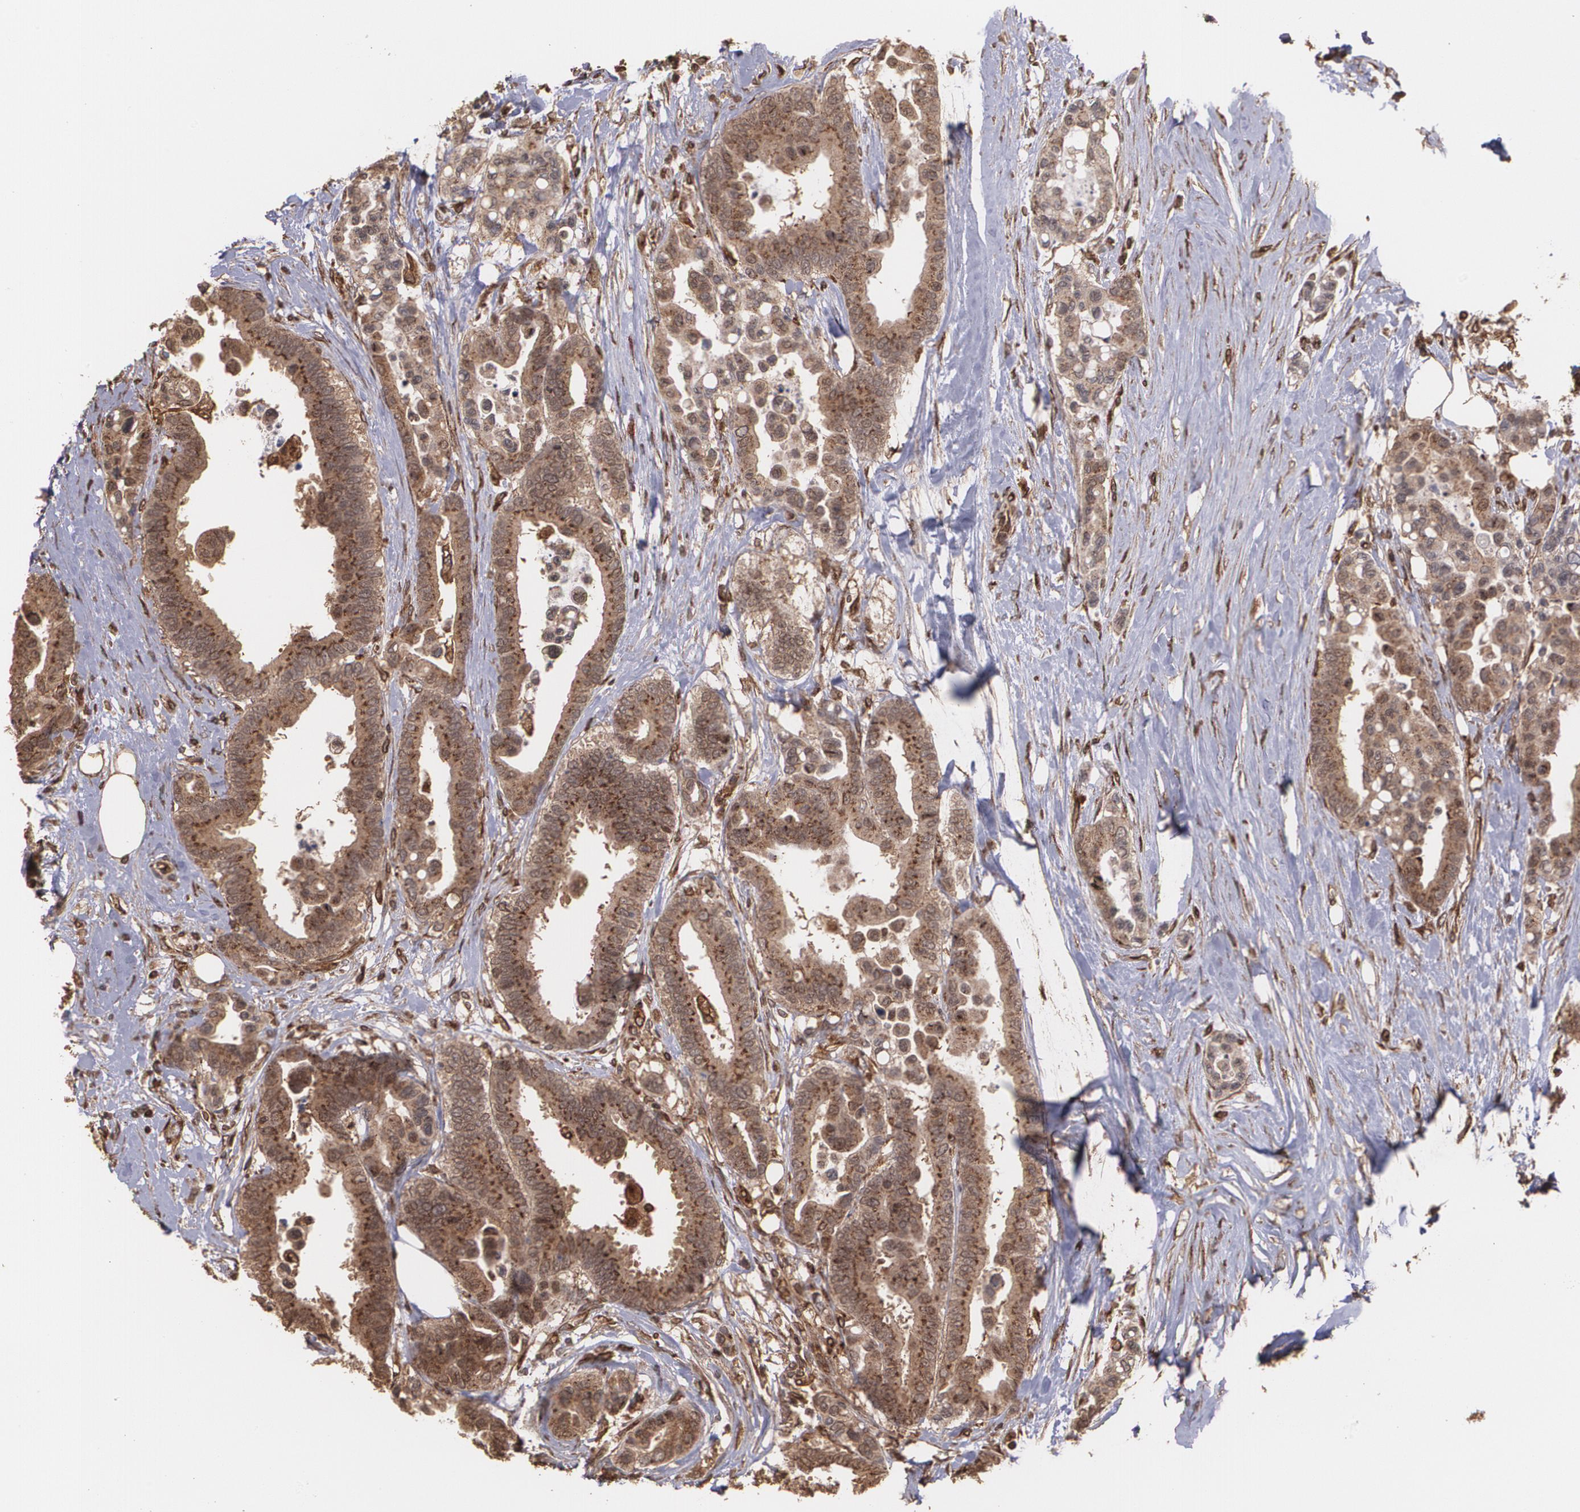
{"staining": {"intensity": "strong", "quantity": ">75%", "location": "cytoplasmic/membranous"}, "tissue": "colorectal cancer", "cell_type": "Tumor cells", "image_type": "cancer", "snomed": [{"axis": "morphology", "description": "Adenocarcinoma, NOS"}, {"axis": "topography", "description": "Colon"}], "caption": "The immunohistochemical stain labels strong cytoplasmic/membranous expression in tumor cells of adenocarcinoma (colorectal) tissue.", "gene": "TRIP11", "patient": {"sex": "male", "age": 82}}